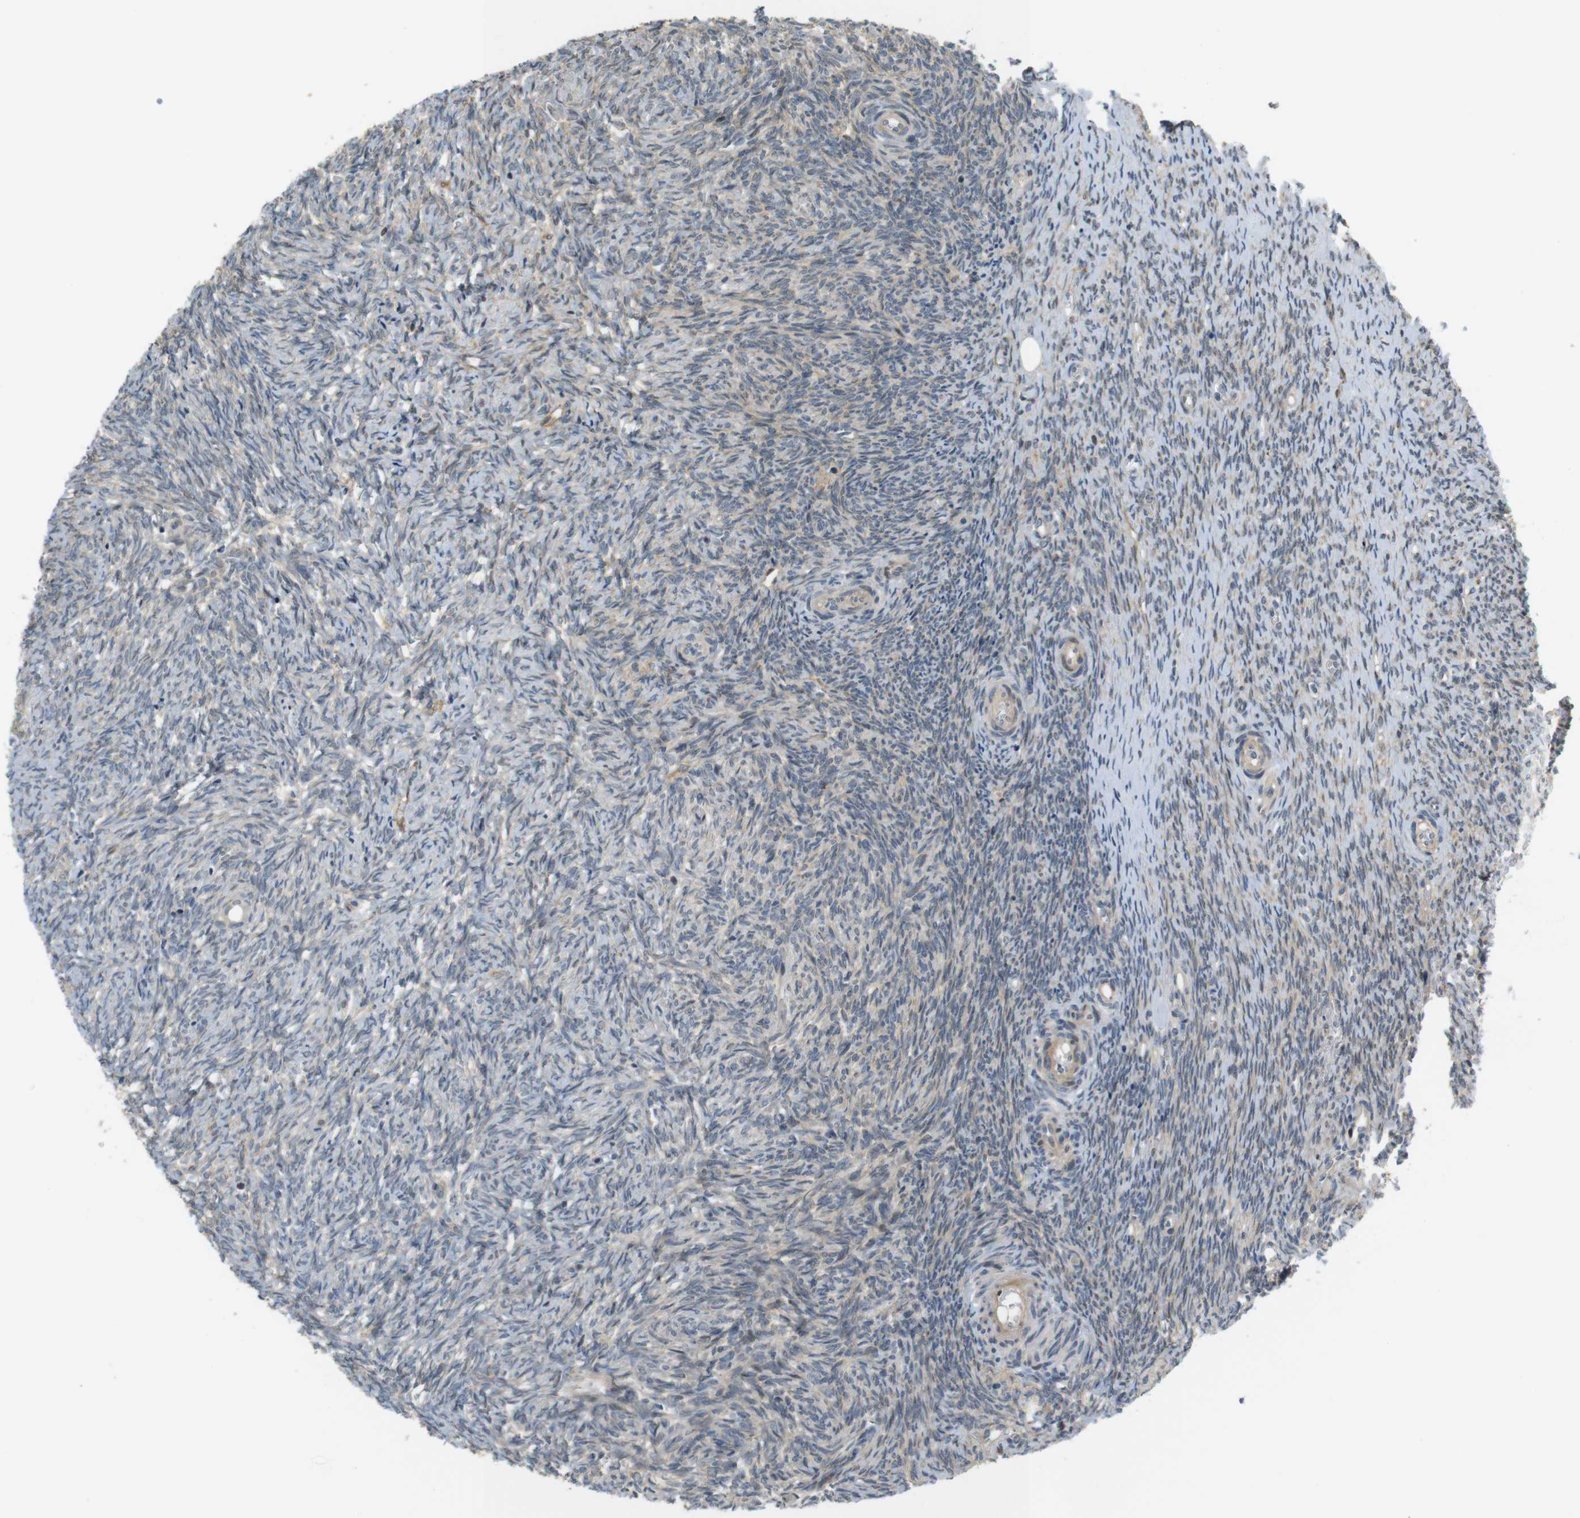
{"staining": {"intensity": "moderate", "quantity": "25%-75%", "location": "cytoplasmic/membranous"}, "tissue": "ovary", "cell_type": "Ovarian stroma cells", "image_type": "normal", "snomed": [{"axis": "morphology", "description": "Normal tissue, NOS"}, {"axis": "topography", "description": "Ovary"}], "caption": "Ovary stained with a brown dye reveals moderate cytoplasmic/membranous positive staining in approximately 25%-75% of ovarian stroma cells.", "gene": "TSPAN9", "patient": {"sex": "female", "age": 41}}